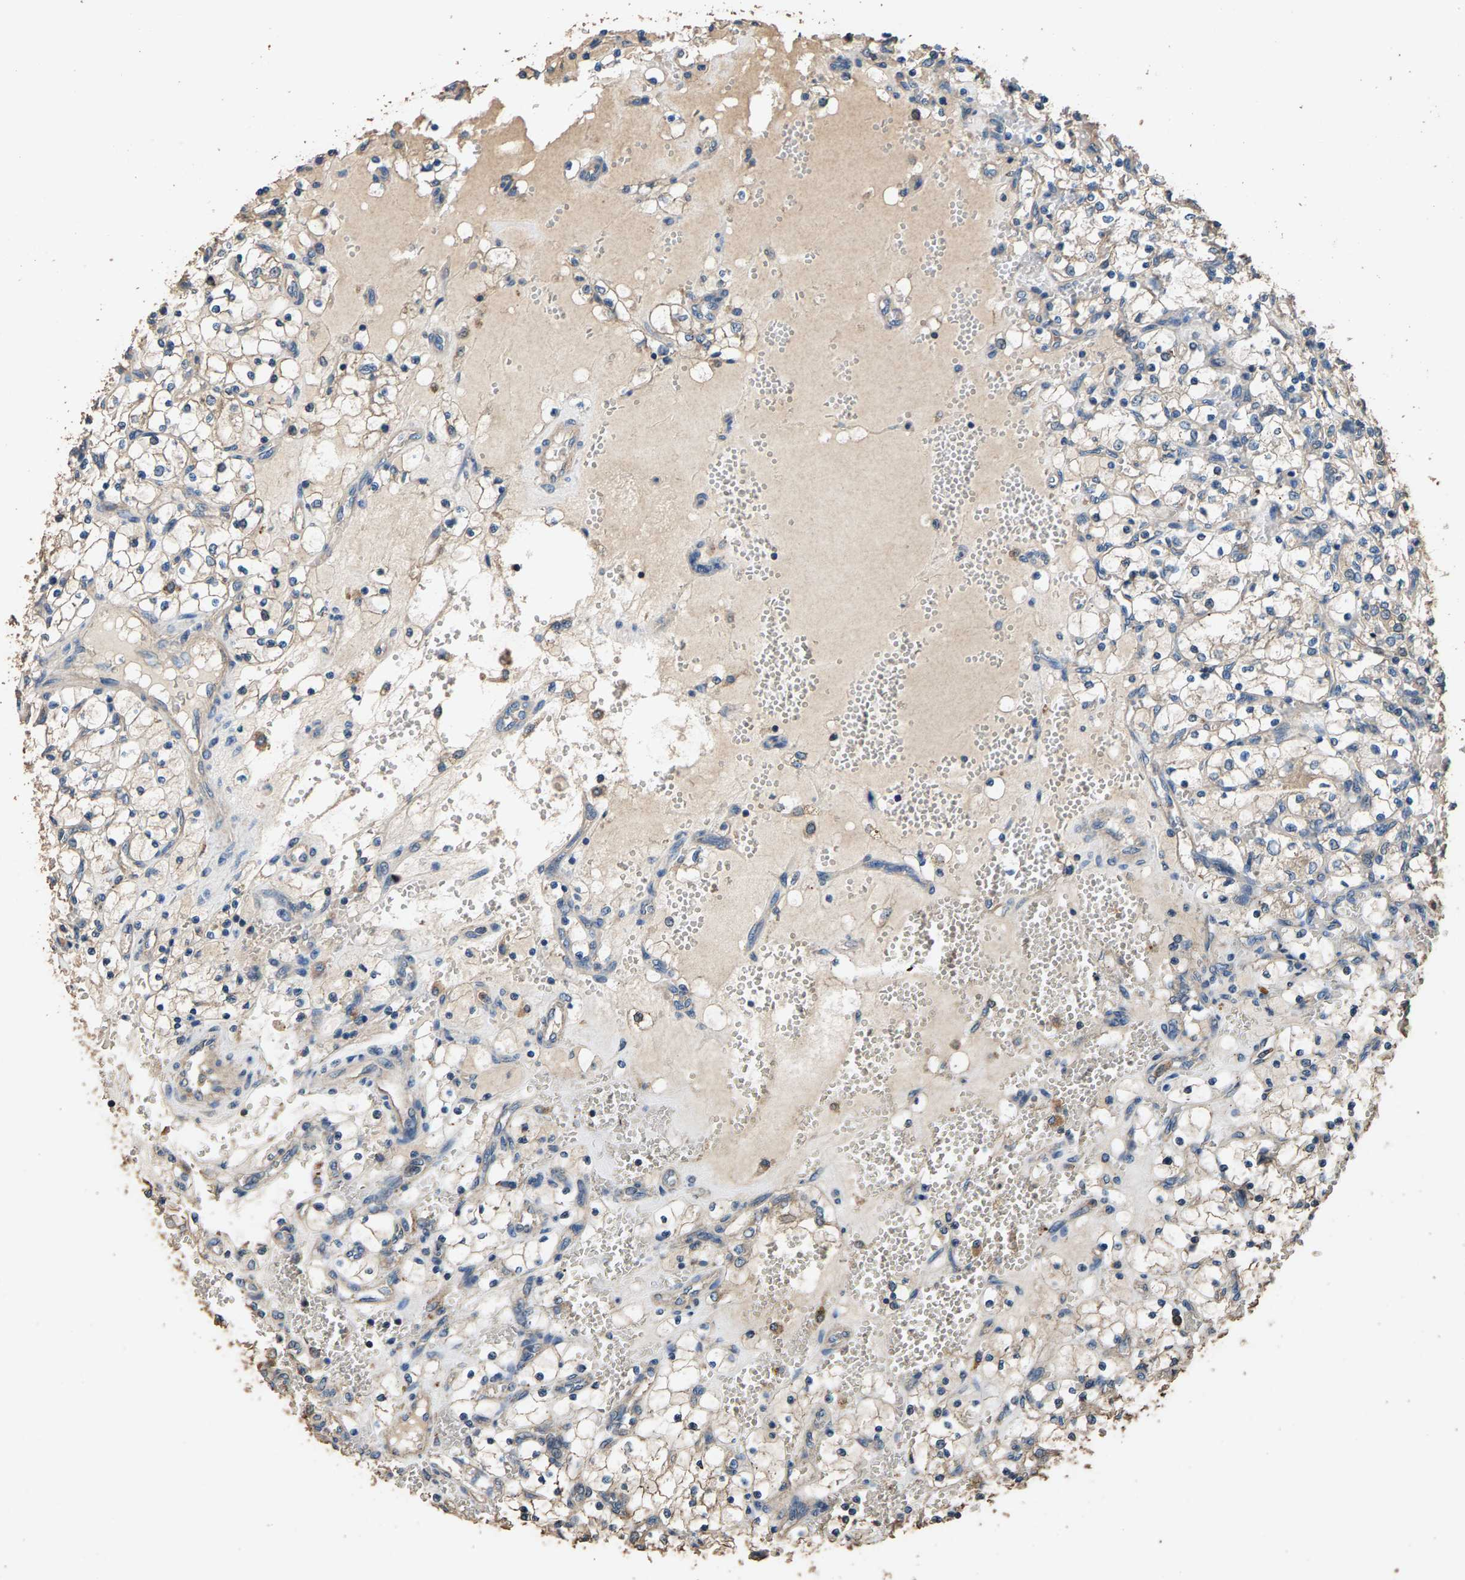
{"staining": {"intensity": "negative", "quantity": "none", "location": "none"}, "tissue": "renal cancer", "cell_type": "Tumor cells", "image_type": "cancer", "snomed": [{"axis": "morphology", "description": "Adenocarcinoma, NOS"}, {"axis": "topography", "description": "Kidney"}], "caption": "This is an immunohistochemistry image of human renal cancer. There is no staining in tumor cells.", "gene": "MRPL27", "patient": {"sex": "female", "age": 69}}